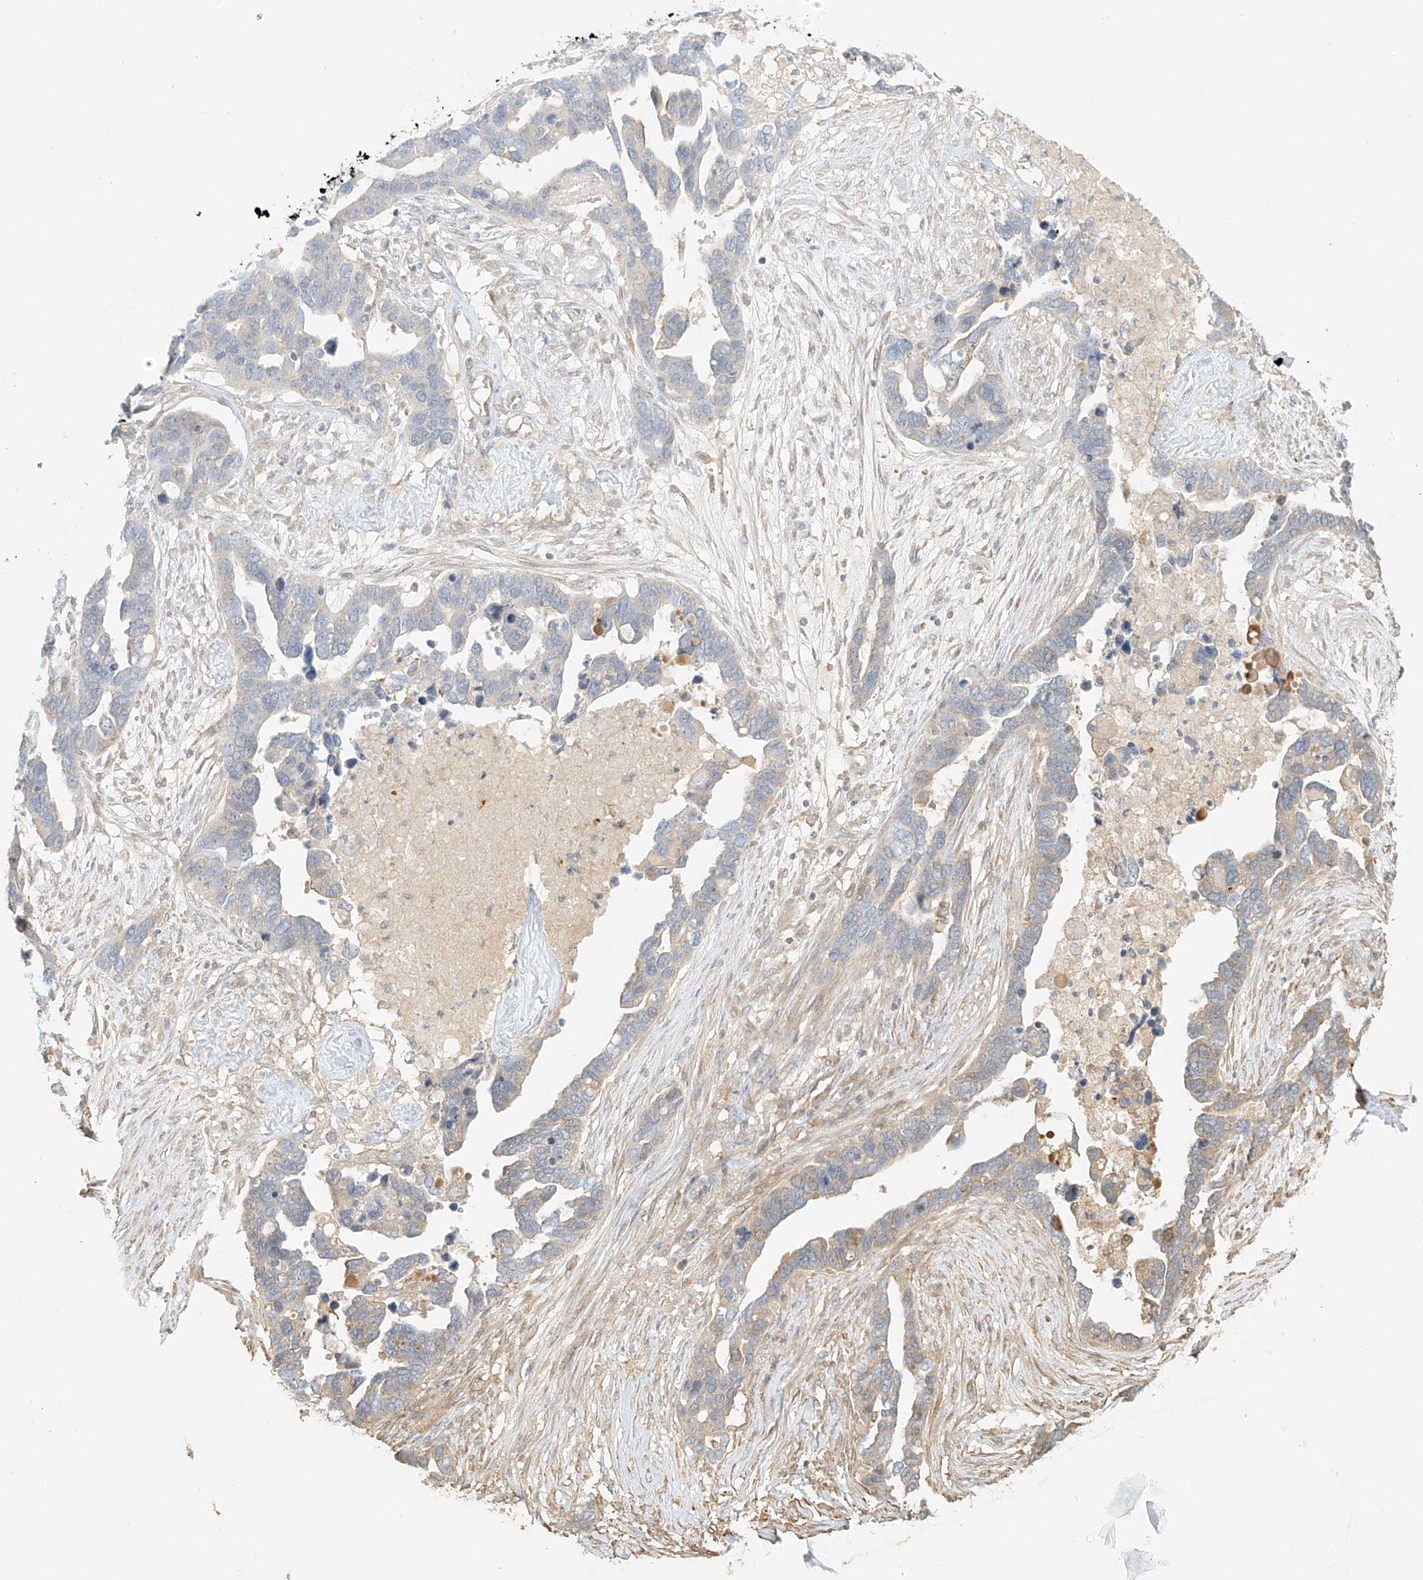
{"staining": {"intensity": "weak", "quantity": "25%-75%", "location": "cytoplasmic/membranous"}, "tissue": "ovarian cancer", "cell_type": "Tumor cells", "image_type": "cancer", "snomed": [{"axis": "morphology", "description": "Cystadenocarcinoma, serous, NOS"}, {"axis": "topography", "description": "Ovary"}], "caption": "About 25%-75% of tumor cells in human ovarian cancer exhibit weak cytoplasmic/membranous protein expression as visualized by brown immunohistochemical staining.", "gene": "UPK1B", "patient": {"sex": "female", "age": 54}}